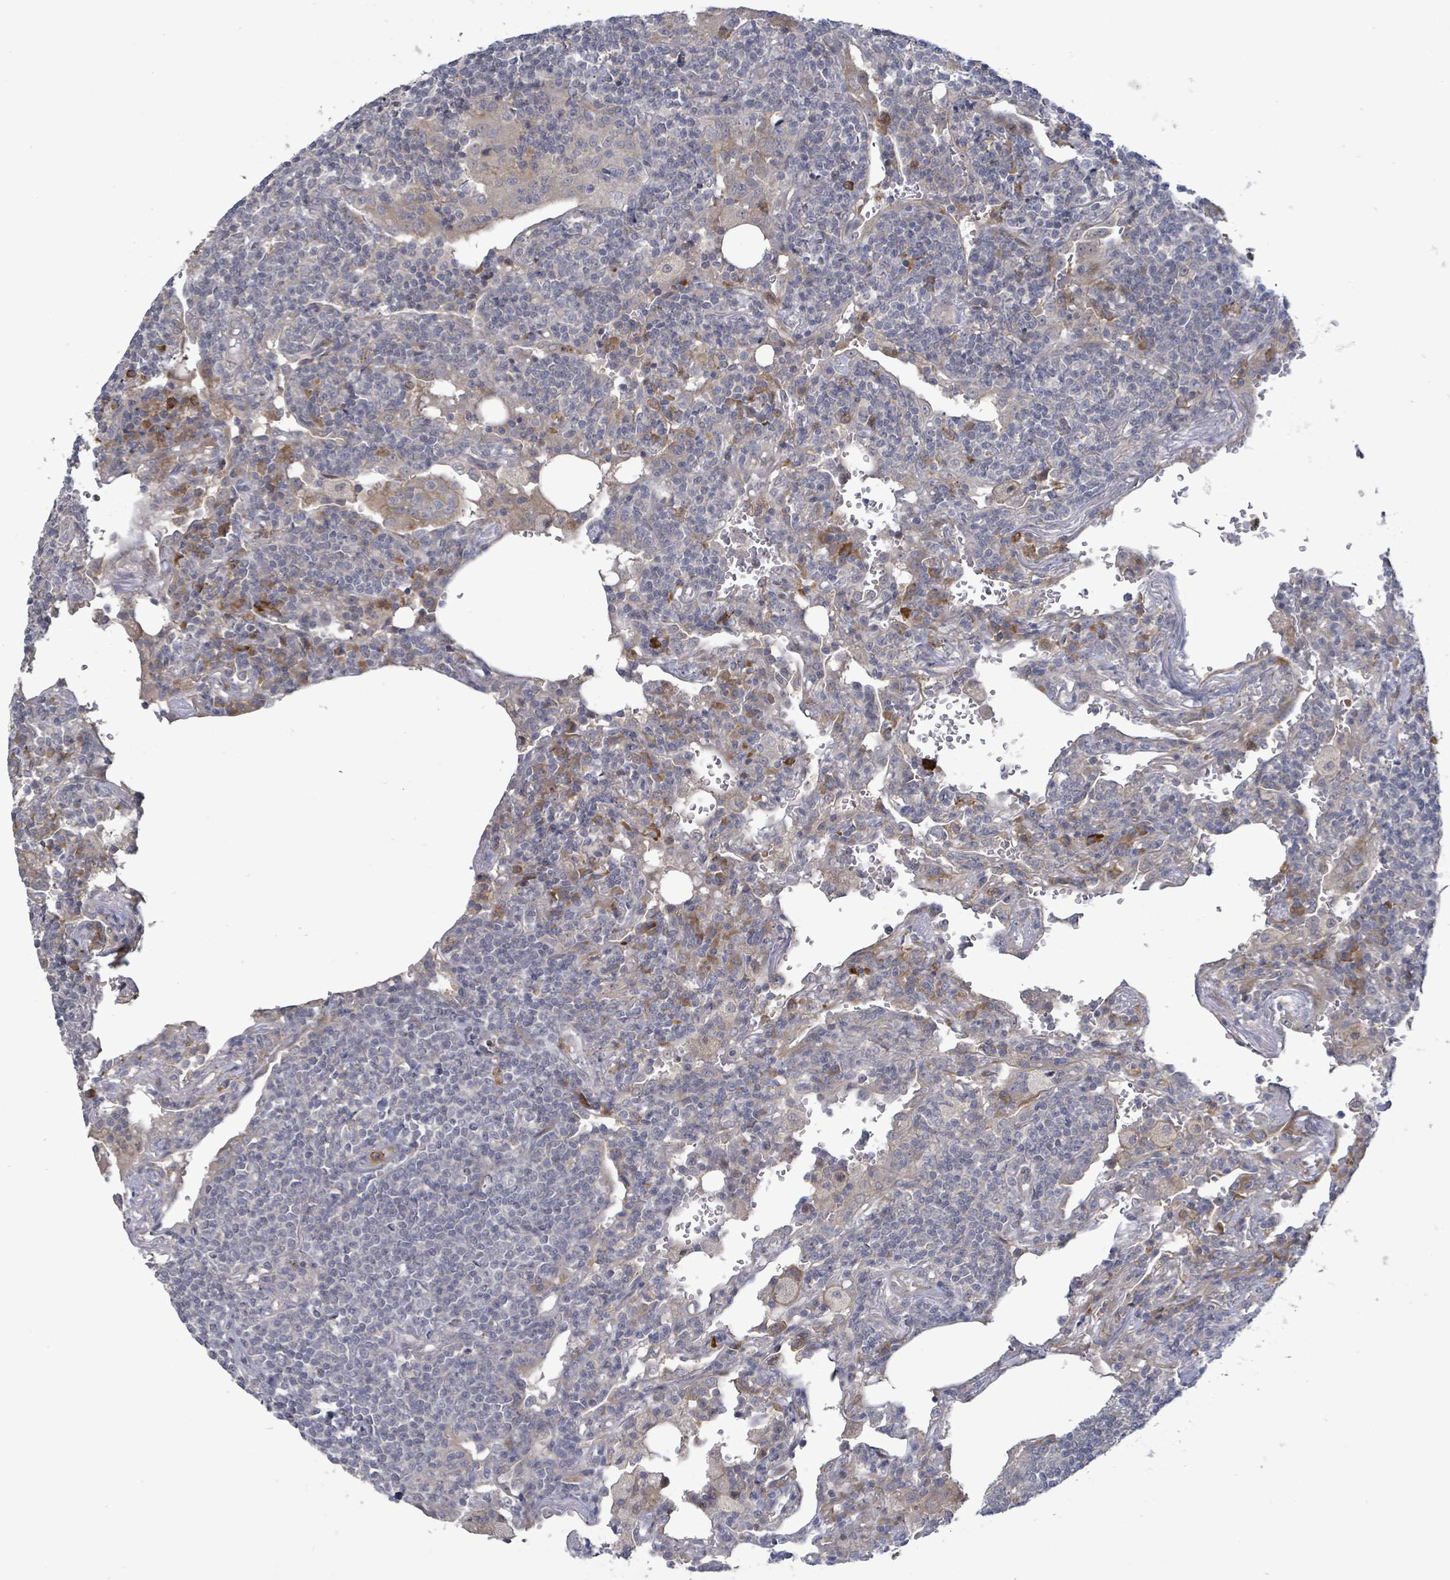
{"staining": {"intensity": "negative", "quantity": "none", "location": "none"}, "tissue": "lymphoma", "cell_type": "Tumor cells", "image_type": "cancer", "snomed": [{"axis": "morphology", "description": "Malignant lymphoma, non-Hodgkin's type, Low grade"}, {"axis": "topography", "description": "Lung"}], "caption": "IHC photomicrograph of neoplastic tissue: human lymphoma stained with DAB reveals no significant protein expression in tumor cells.", "gene": "SLIT3", "patient": {"sex": "female", "age": 71}}